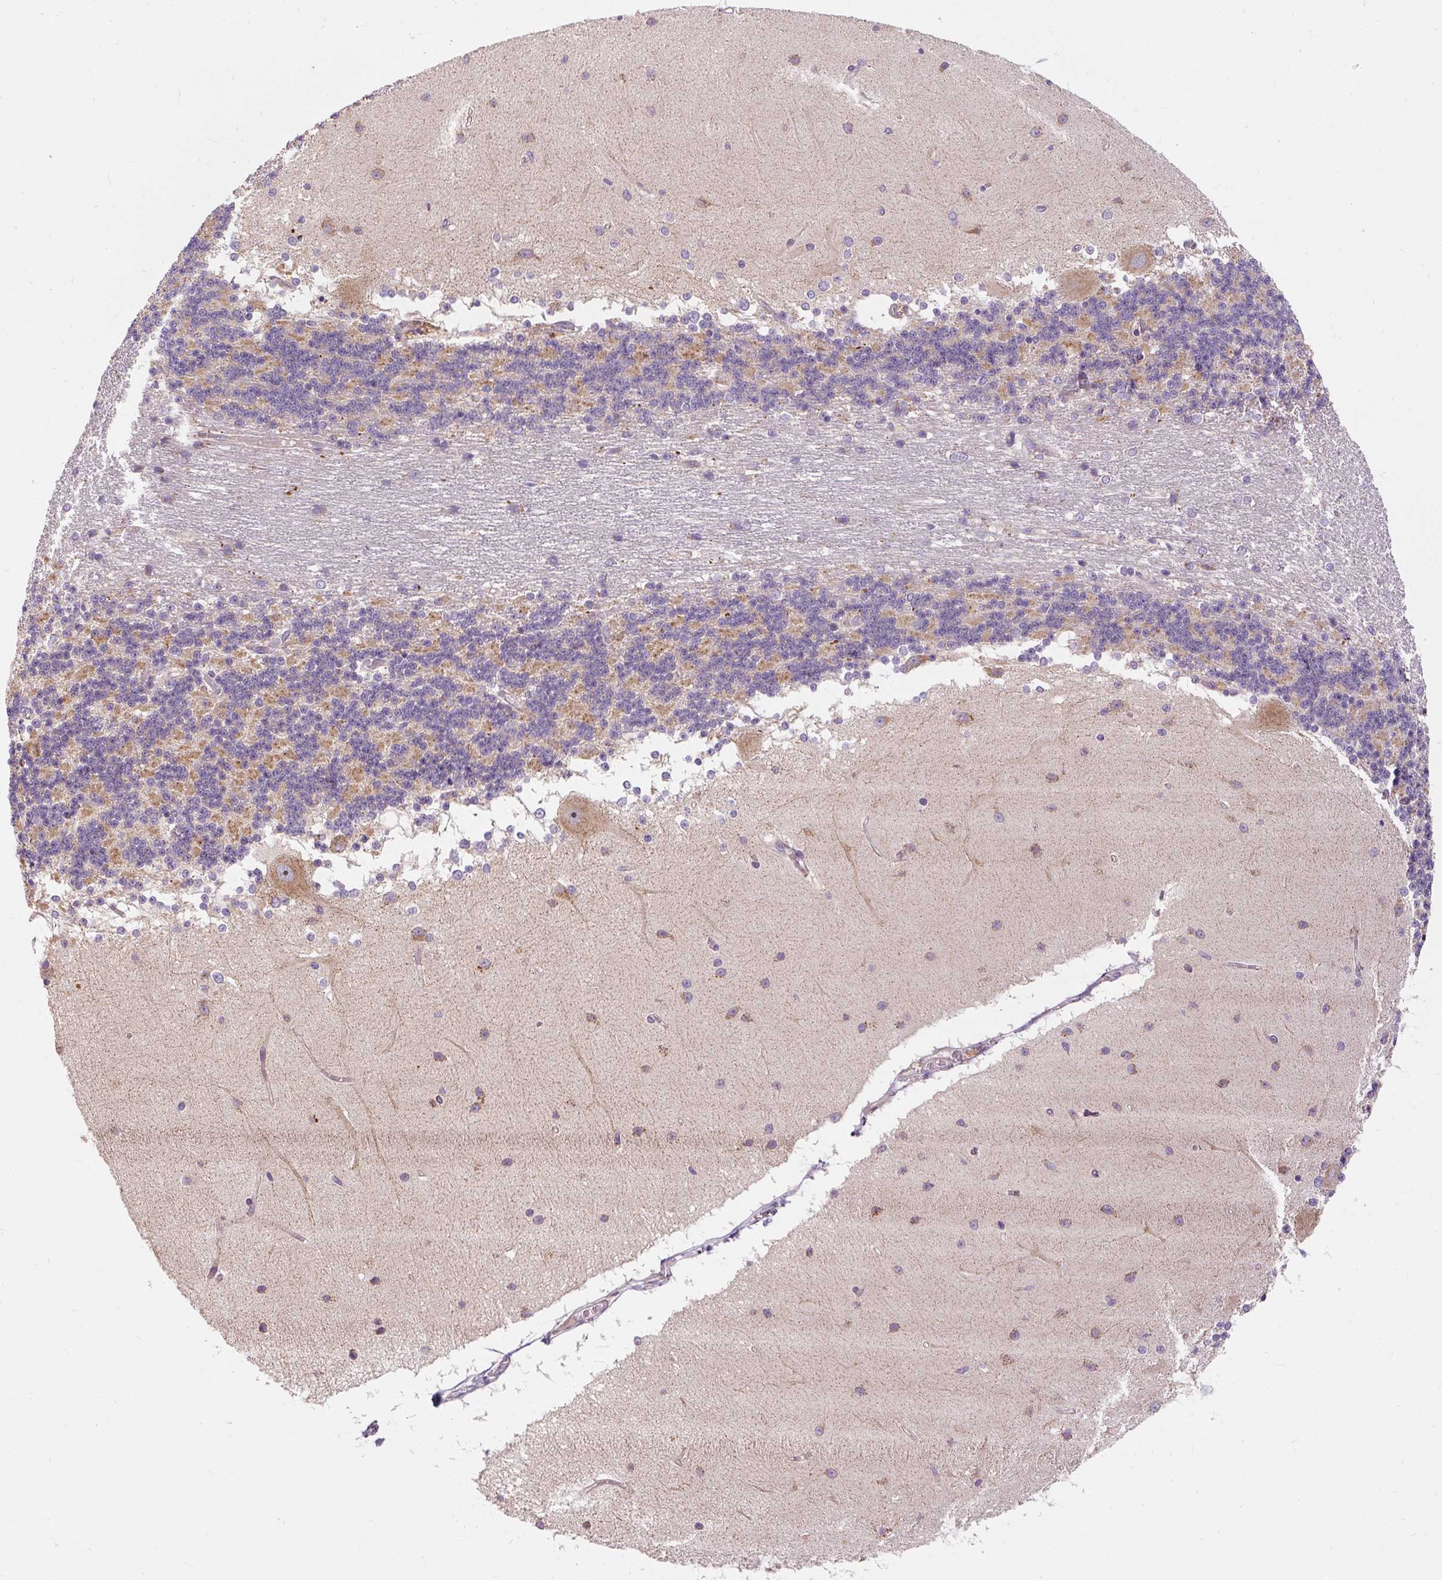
{"staining": {"intensity": "moderate", "quantity": "25%-75%", "location": "cytoplasmic/membranous"}, "tissue": "cerebellum", "cell_type": "Cells in granular layer", "image_type": "normal", "snomed": [{"axis": "morphology", "description": "Normal tissue, NOS"}, {"axis": "topography", "description": "Cerebellum"}], "caption": "A photomicrograph of cerebellum stained for a protein demonstrates moderate cytoplasmic/membranous brown staining in cells in granular layer. The protein is shown in brown color, while the nuclei are stained blue.", "gene": "PRSS48", "patient": {"sex": "female", "age": 54}}